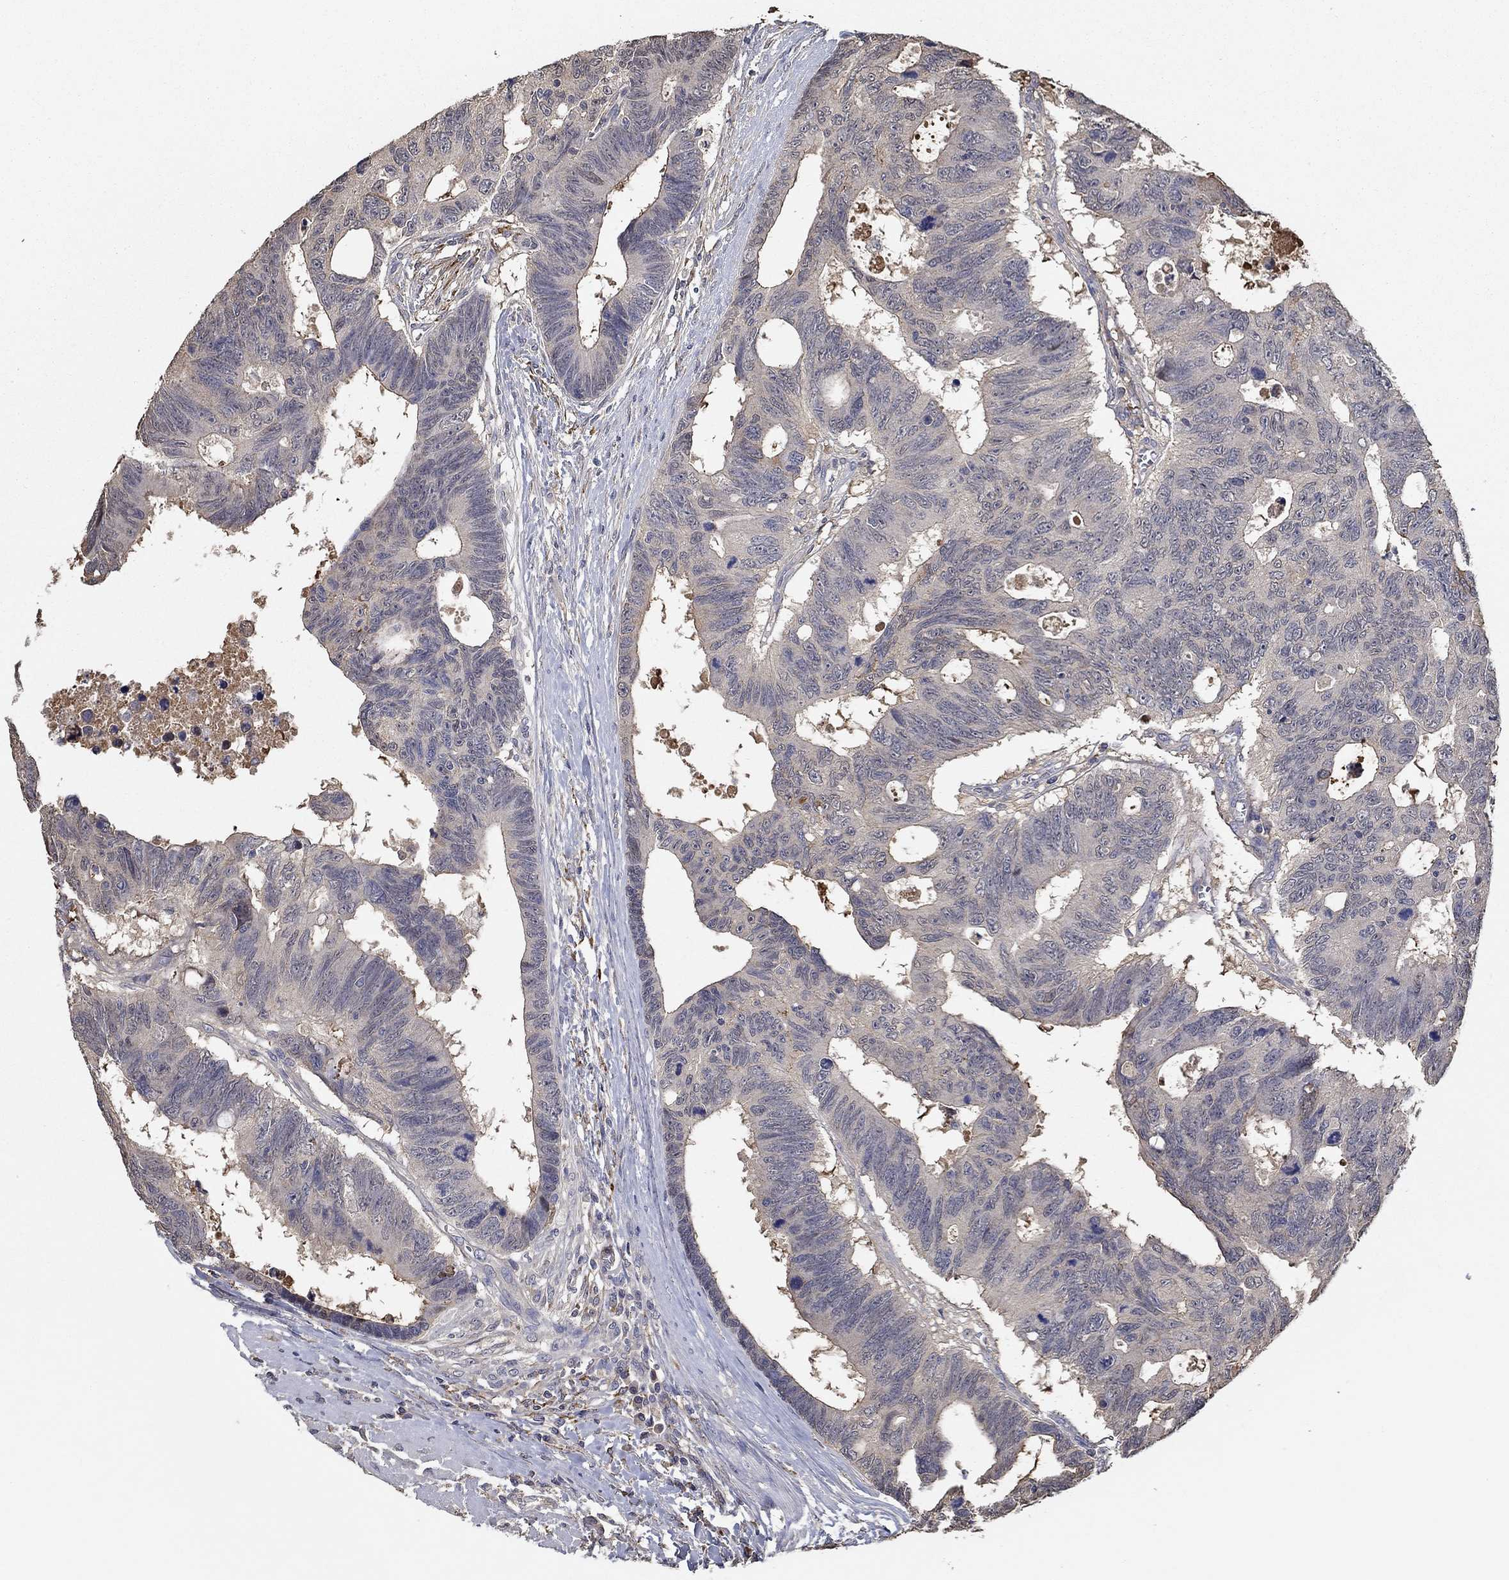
{"staining": {"intensity": "negative", "quantity": "none", "location": "none"}, "tissue": "colorectal cancer", "cell_type": "Tumor cells", "image_type": "cancer", "snomed": [{"axis": "morphology", "description": "Adenocarcinoma, NOS"}, {"axis": "topography", "description": "Colon"}], "caption": "A high-resolution photomicrograph shows immunohistochemistry (IHC) staining of adenocarcinoma (colorectal), which demonstrates no significant expression in tumor cells.", "gene": "IL10", "patient": {"sex": "female", "age": 77}}